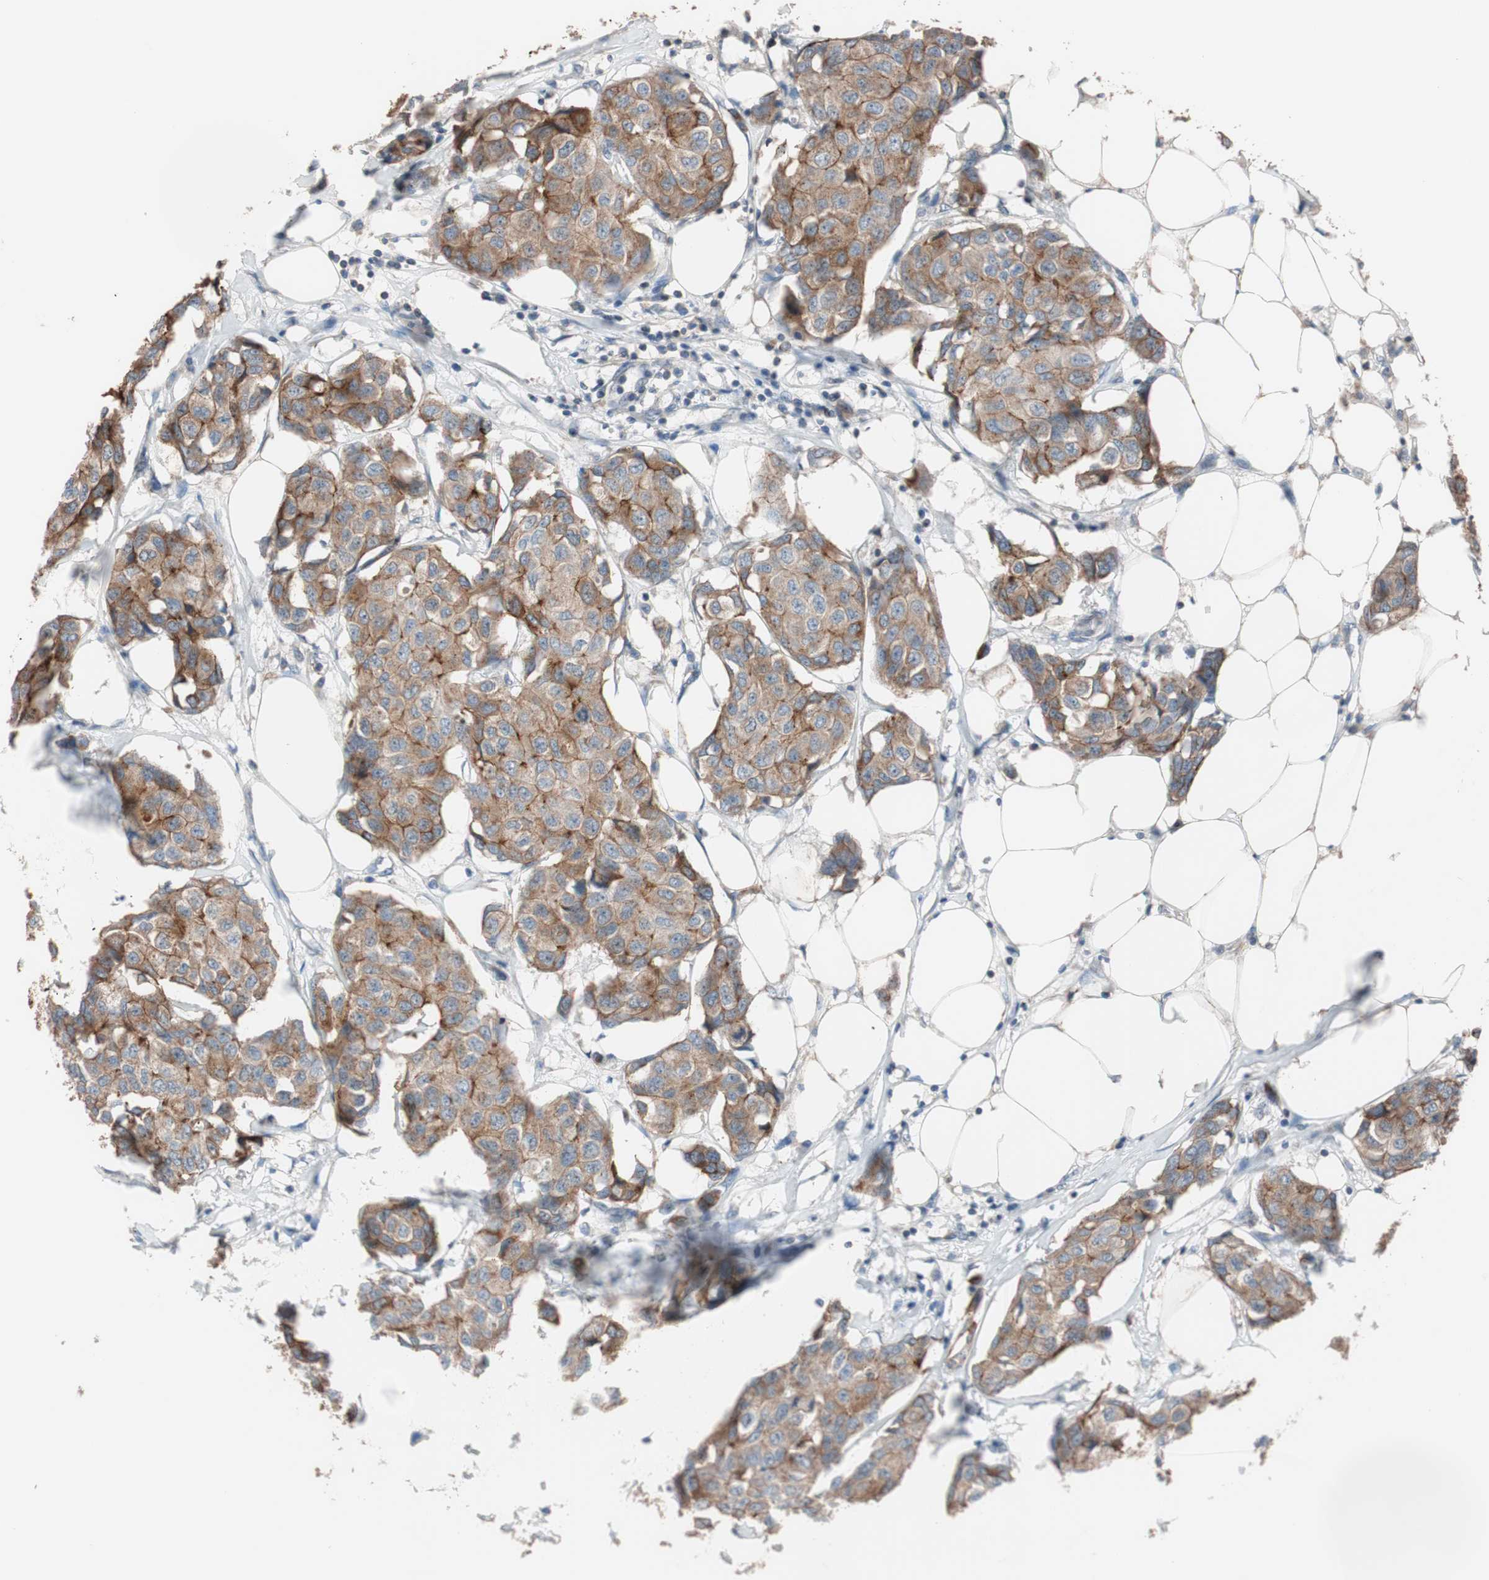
{"staining": {"intensity": "moderate", "quantity": ">75%", "location": "cytoplasmic/membranous"}, "tissue": "breast cancer", "cell_type": "Tumor cells", "image_type": "cancer", "snomed": [{"axis": "morphology", "description": "Duct carcinoma"}, {"axis": "topography", "description": "Breast"}], "caption": "DAB immunohistochemical staining of human breast intraductal carcinoma shows moderate cytoplasmic/membranous protein staining in about >75% of tumor cells.", "gene": "SDC4", "patient": {"sex": "female", "age": 80}}